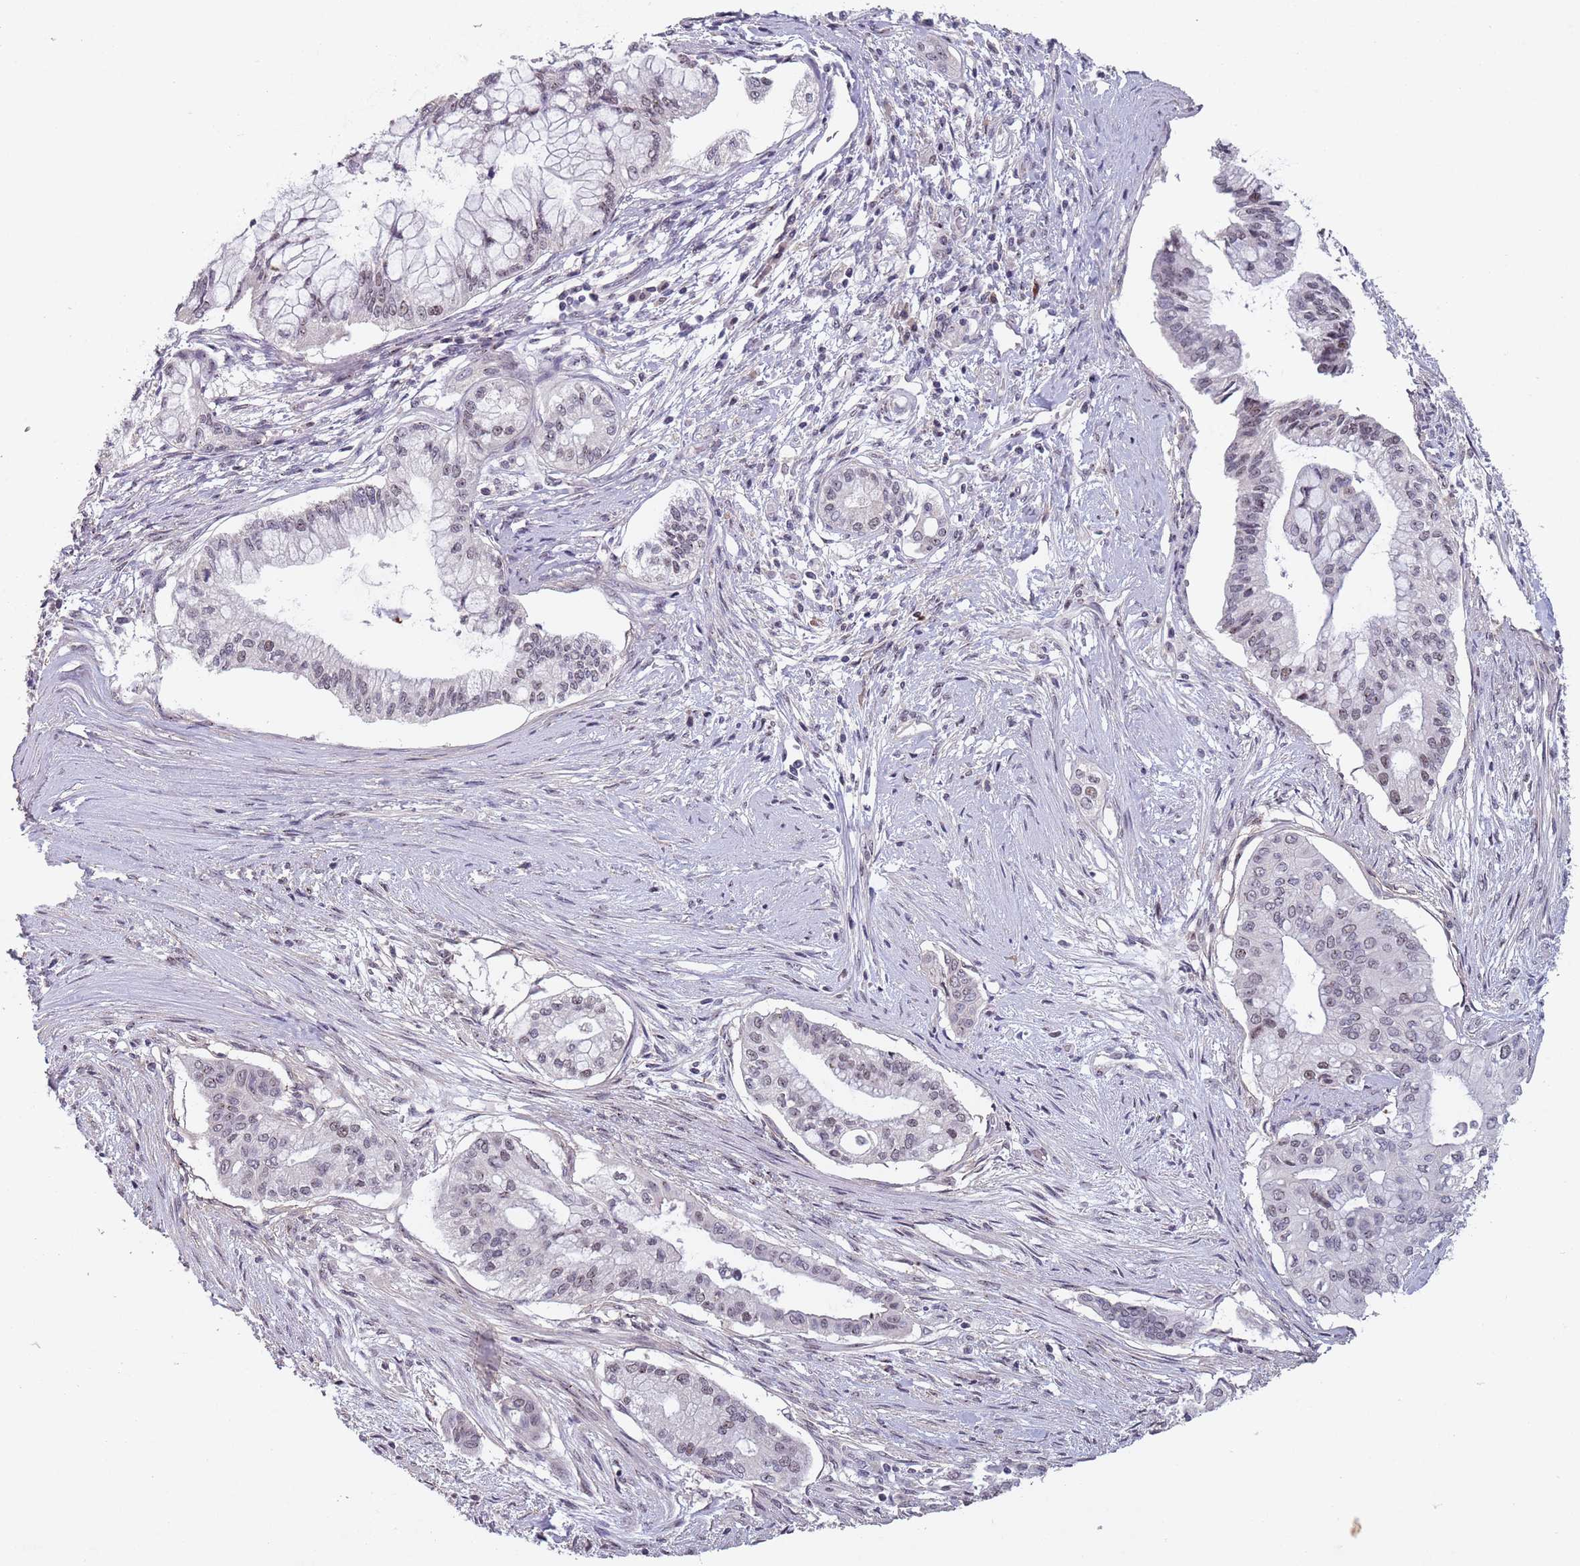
{"staining": {"intensity": "negative", "quantity": "none", "location": "none"}, "tissue": "pancreatic cancer", "cell_type": "Tumor cells", "image_type": "cancer", "snomed": [{"axis": "morphology", "description": "Adenocarcinoma, NOS"}, {"axis": "topography", "description": "Pancreas"}], "caption": "The photomicrograph shows no staining of tumor cells in pancreatic cancer. (DAB IHC, high magnification).", "gene": "CIZ1", "patient": {"sex": "male", "age": 46}}